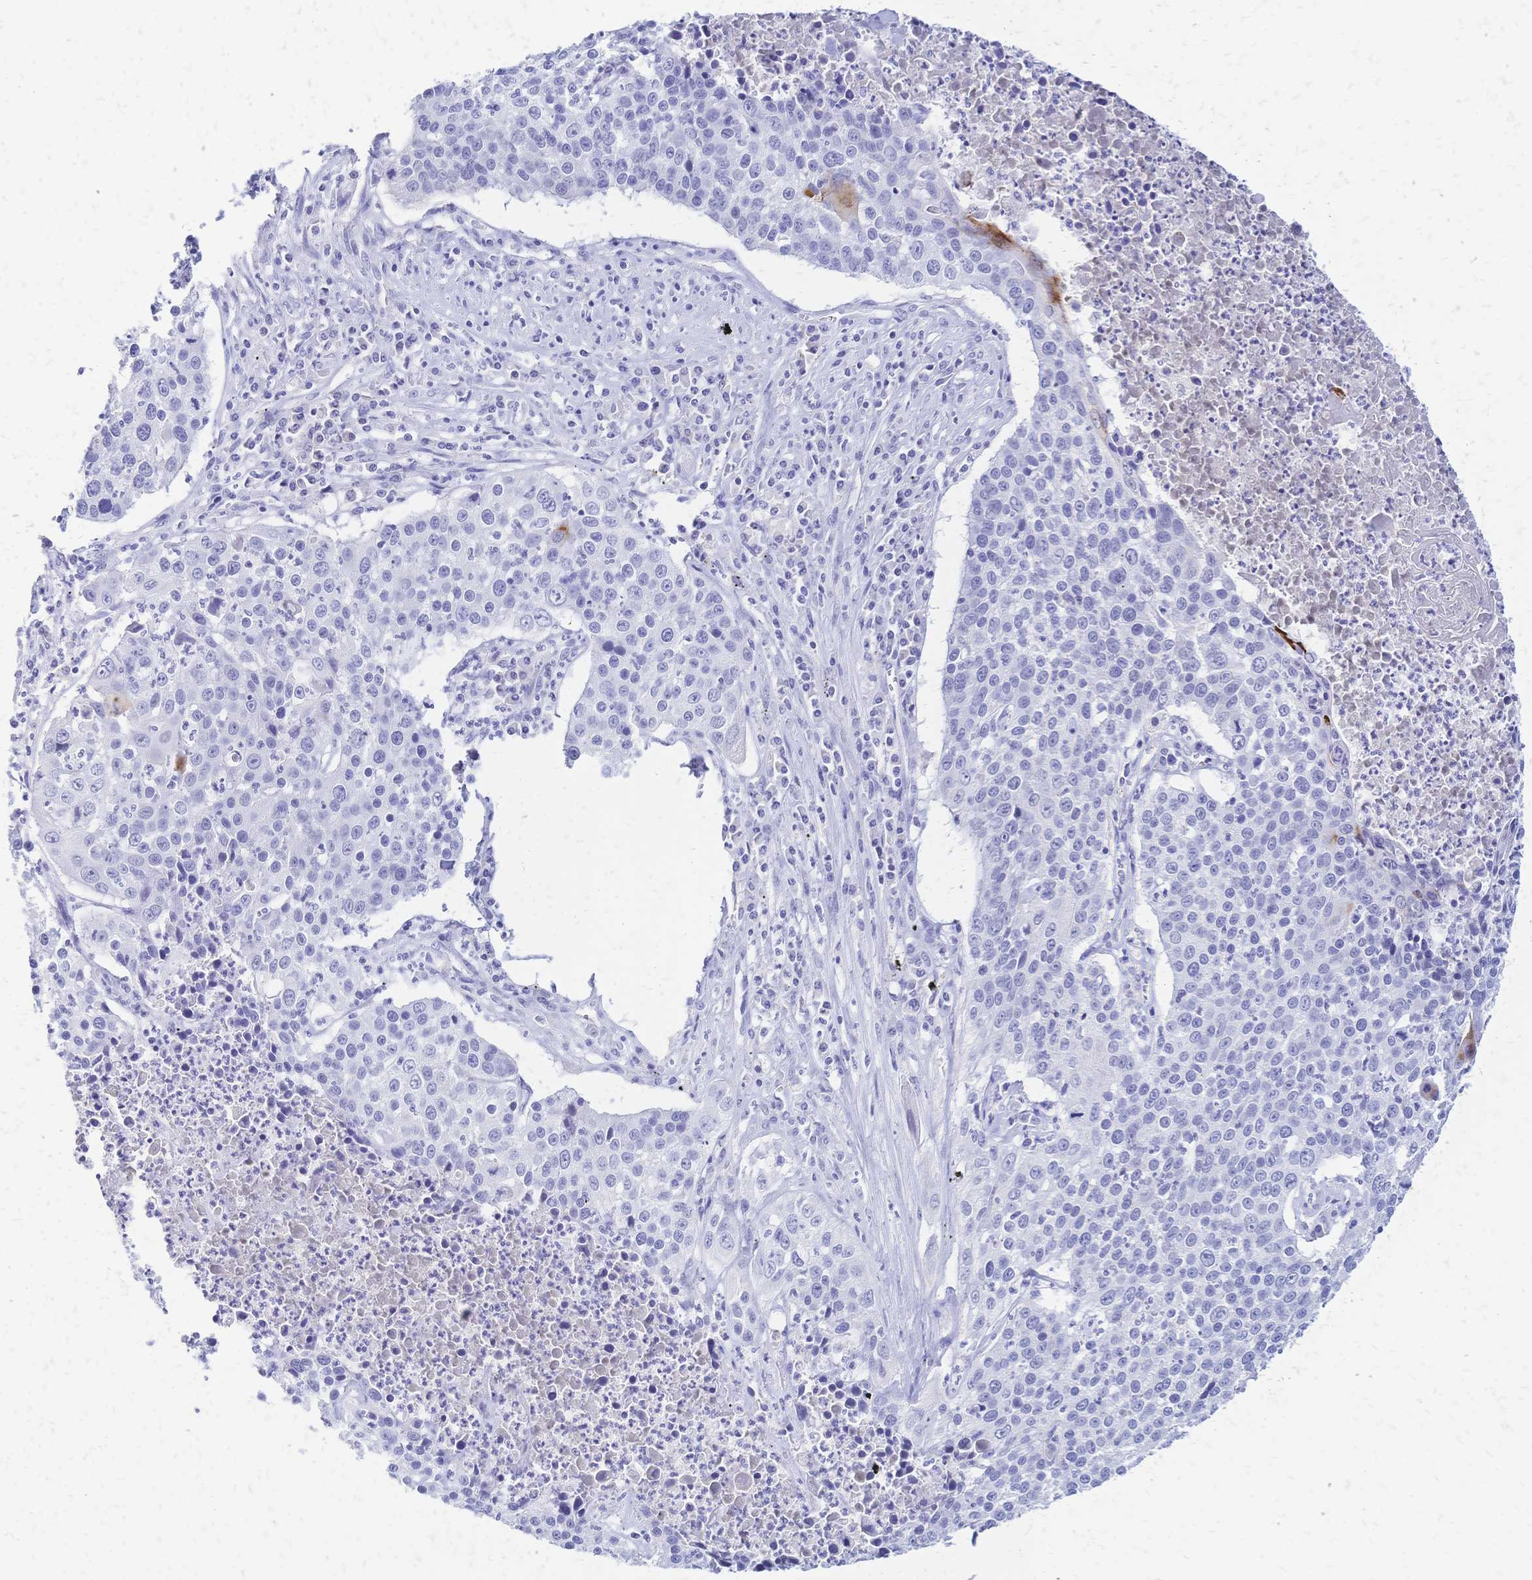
{"staining": {"intensity": "moderate", "quantity": "<25%", "location": "cytoplasmic/membranous"}, "tissue": "lung cancer", "cell_type": "Tumor cells", "image_type": "cancer", "snomed": [{"axis": "morphology", "description": "Squamous cell carcinoma, NOS"}, {"axis": "morphology", "description": "Squamous cell carcinoma, metastatic, NOS"}, {"axis": "topography", "description": "Lung"}, {"axis": "topography", "description": "Pleura, NOS"}], "caption": "Human lung cancer (metastatic squamous cell carcinoma) stained with a protein marker displays moderate staining in tumor cells.", "gene": "FA2H", "patient": {"sex": "male", "age": 72}}